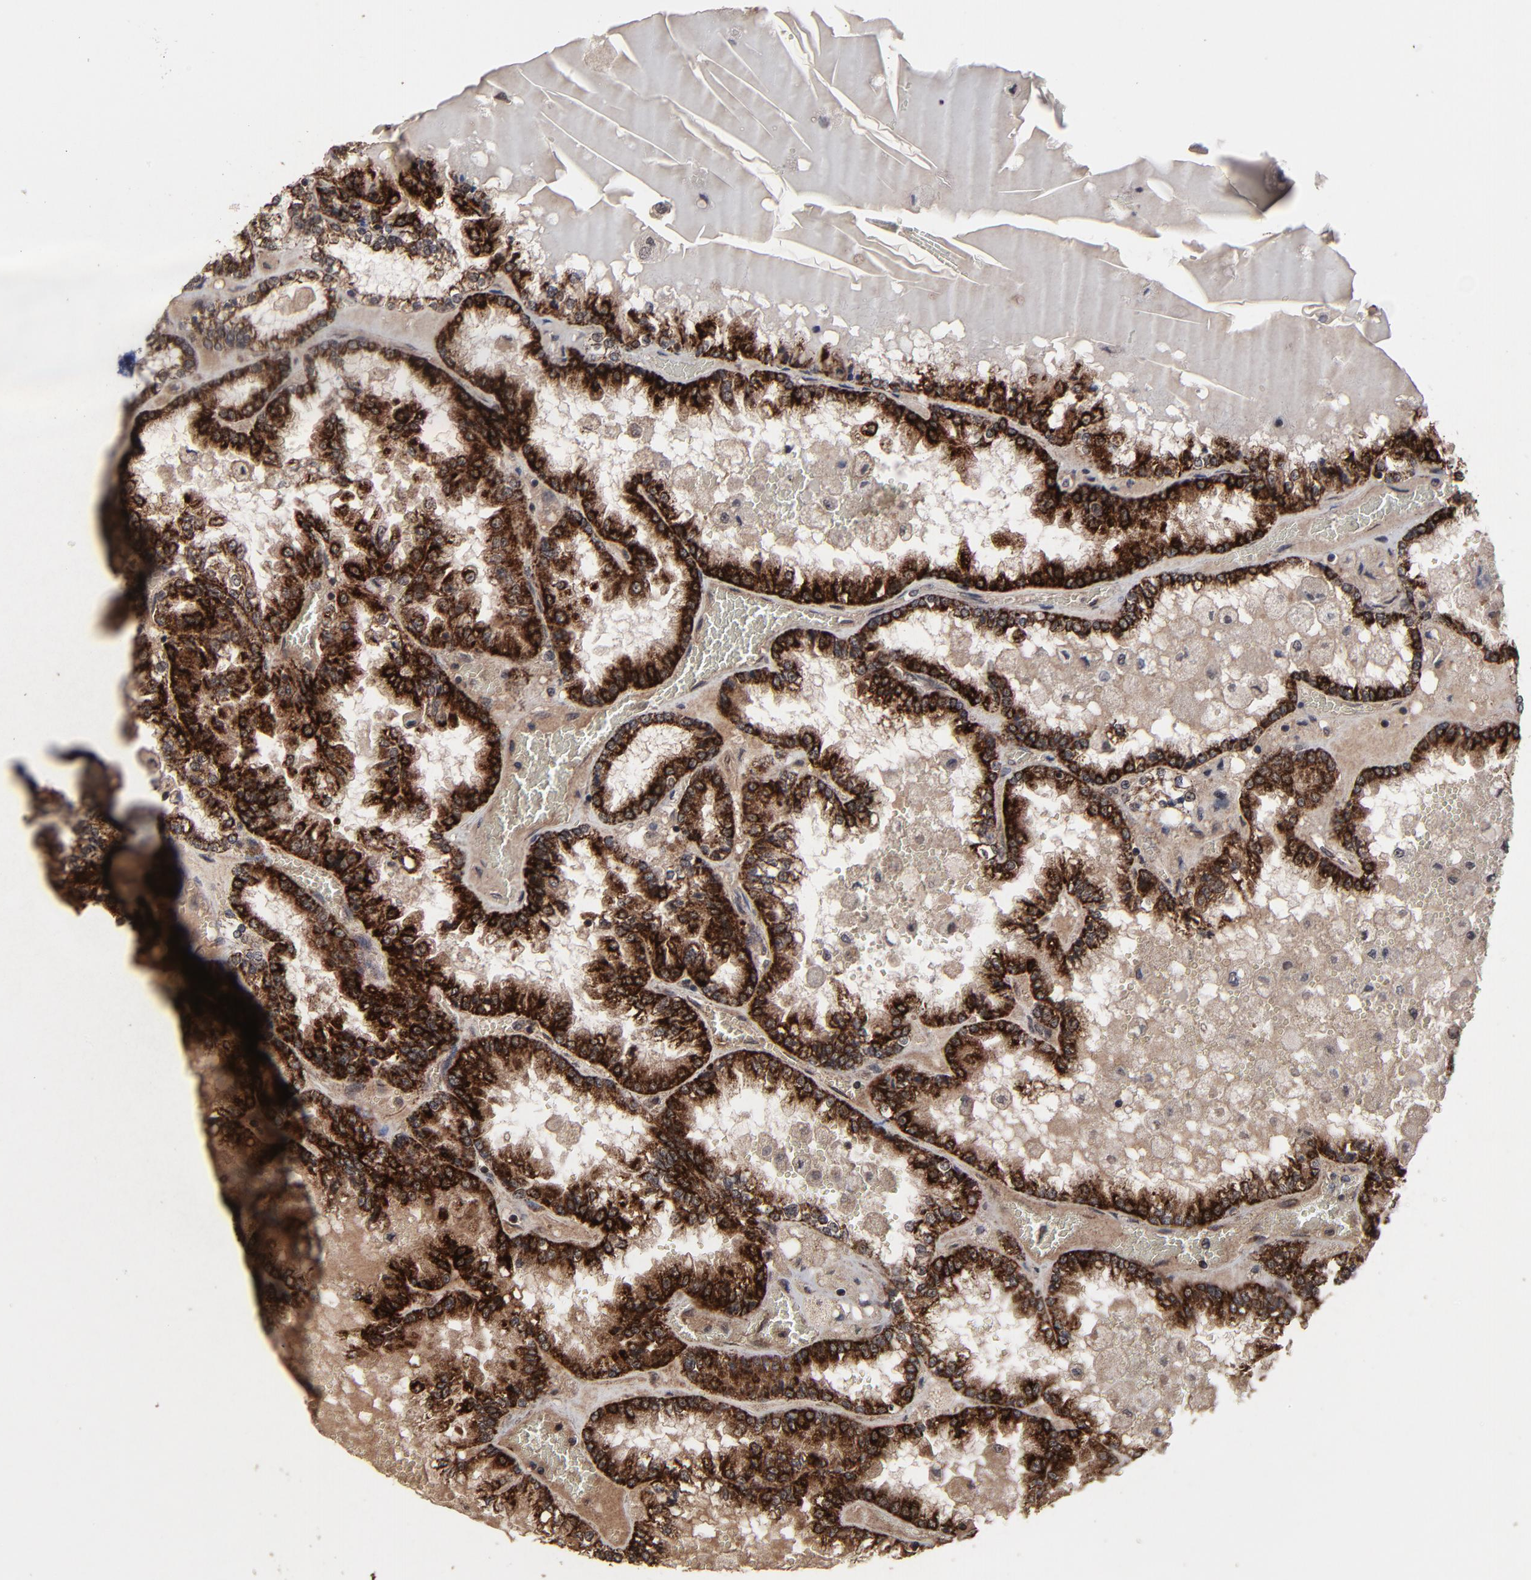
{"staining": {"intensity": "strong", "quantity": ">75%", "location": "cytoplasmic/membranous"}, "tissue": "renal cancer", "cell_type": "Tumor cells", "image_type": "cancer", "snomed": [{"axis": "morphology", "description": "Adenocarcinoma, NOS"}, {"axis": "topography", "description": "Kidney"}], "caption": "The immunohistochemical stain highlights strong cytoplasmic/membranous positivity in tumor cells of renal cancer (adenocarcinoma) tissue.", "gene": "BNIP3", "patient": {"sex": "female", "age": 56}}